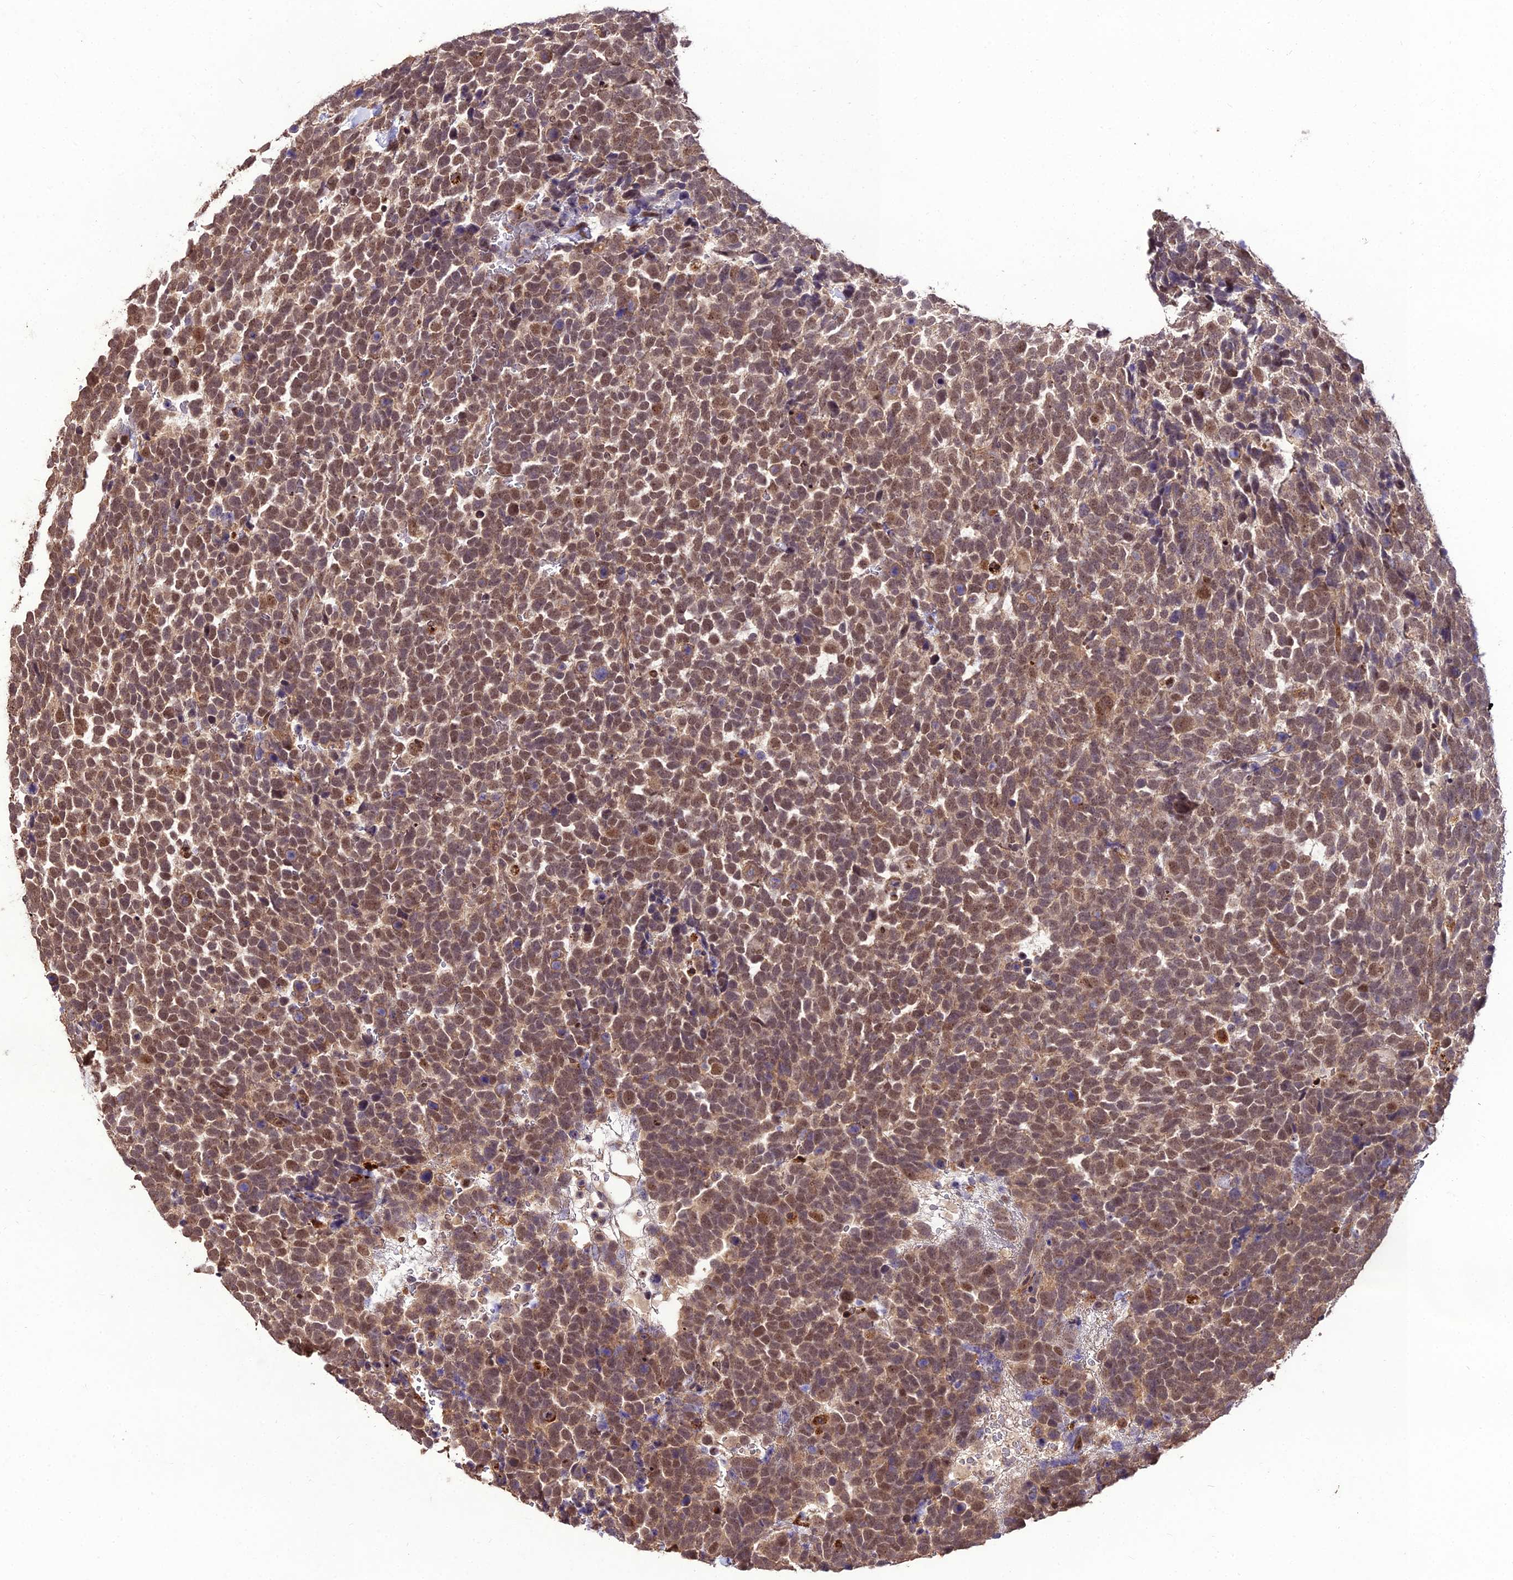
{"staining": {"intensity": "moderate", "quantity": ">75%", "location": "cytoplasmic/membranous,nuclear"}, "tissue": "urothelial cancer", "cell_type": "Tumor cells", "image_type": "cancer", "snomed": [{"axis": "morphology", "description": "Urothelial carcinoma, High grade"}, {"axis": "topography", "description": "Urinary bladder"}], "caption": "Immunohistochemical staining of urothelial cancer shows medium levels of moderate cytoplasmic/membranous and nuclear expression in about >75% of tumor cells. Using DAB (3,3'-diaminobenzidine) (brown) and hematoxylin (blue) stains, captured at high magnification using brightfield microscopy.", "gene": "ZNF766", "patient": {"sex": "female", "age": 82}}